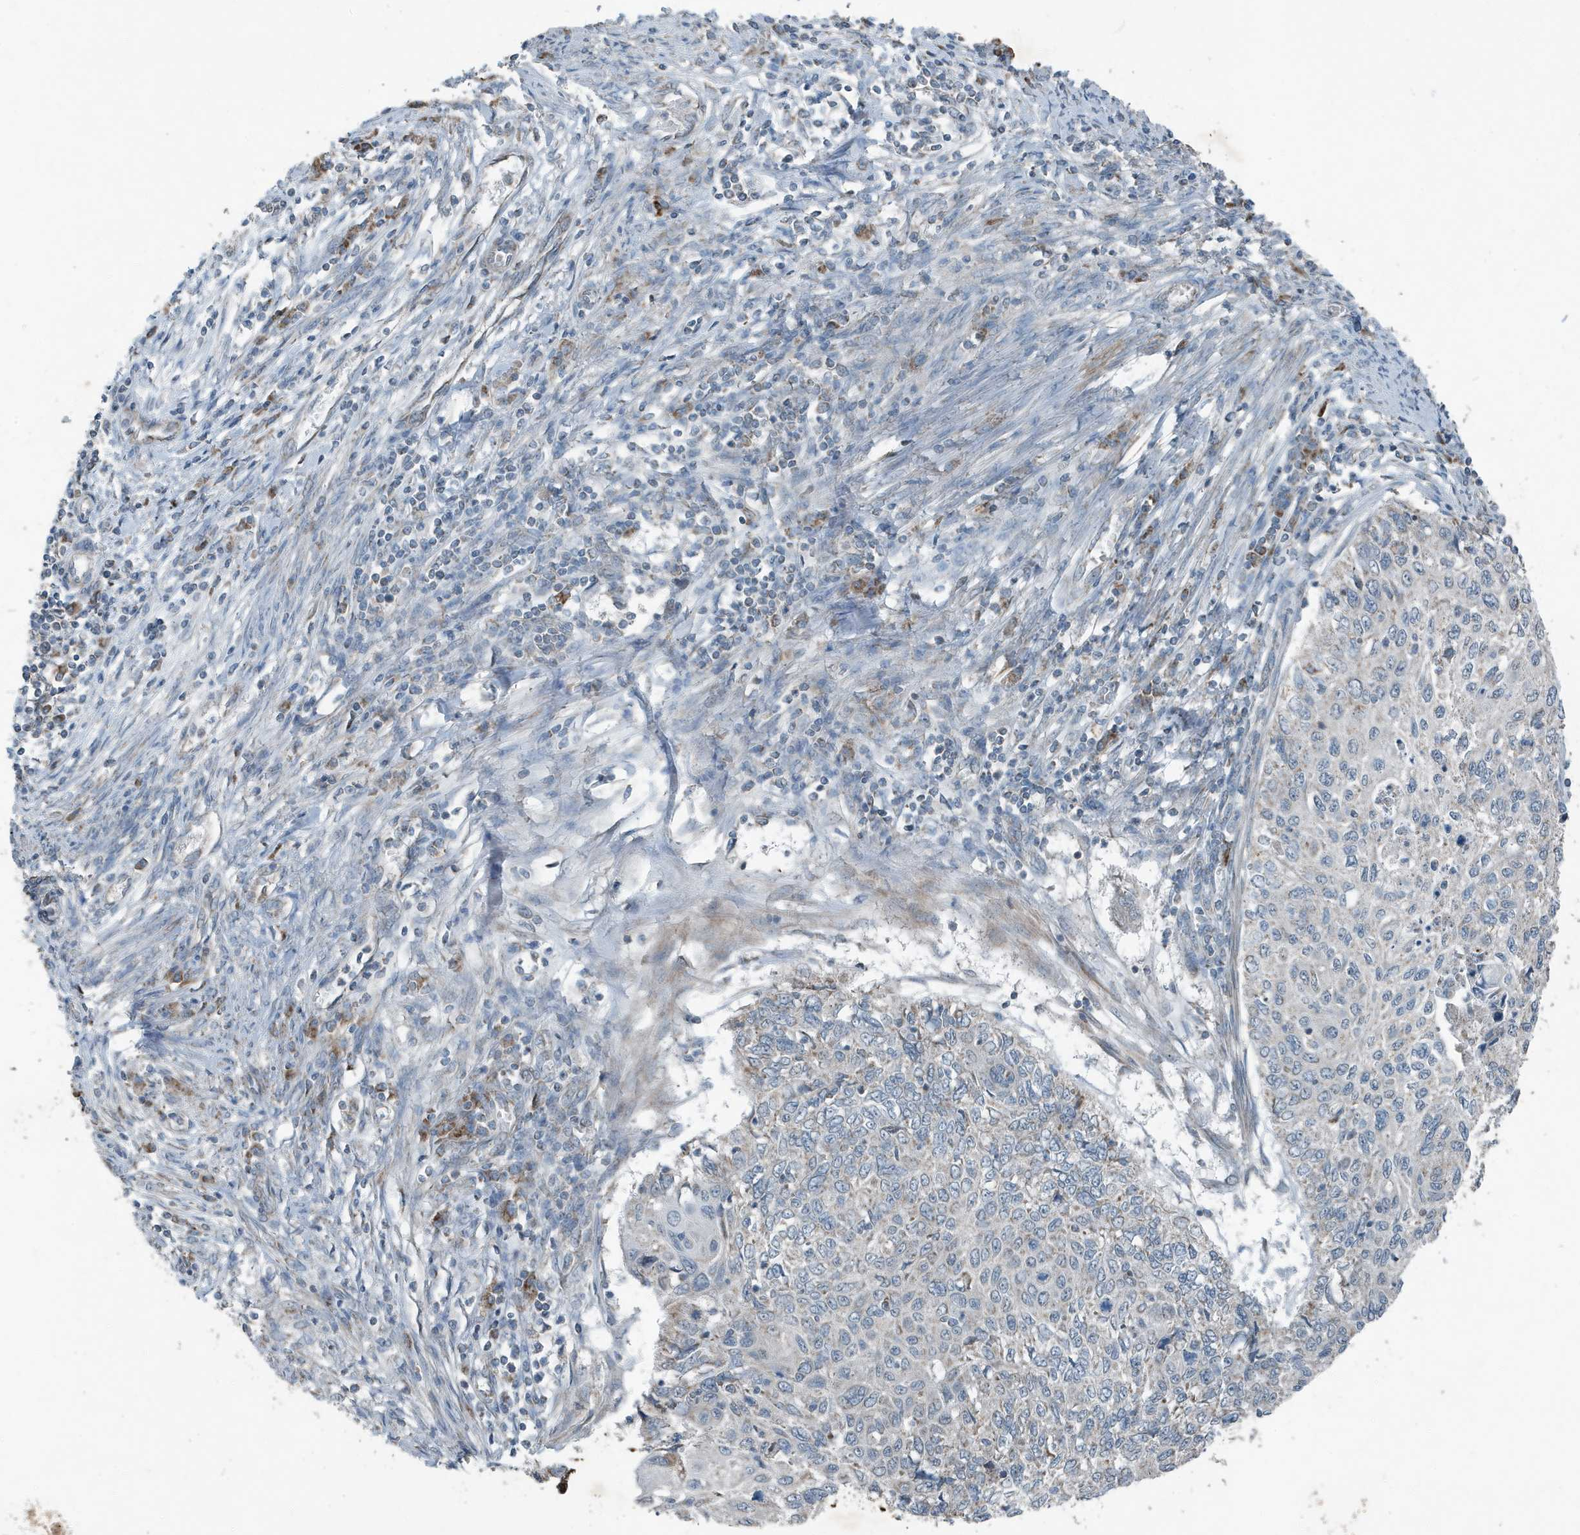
{"staining": {"intensity": "negative", "quantity": "none", "location": "none"}, "tissue": "cervical cancer", "cell_type": "Tumor cells", "image_type": "cancer", "snomed": [{"axis": "morphology", "description": "Squamous cell carcinoma, NOS"}, {"axis": "topography", "description": "Cervix"}], "caption": "Immunohistochemistry of human squamous cell carcinoma (cervical) exhibits no expression in tumor cells.", "gene": "MT-CYB", "patient": {"sex": "female", "age": 70}}